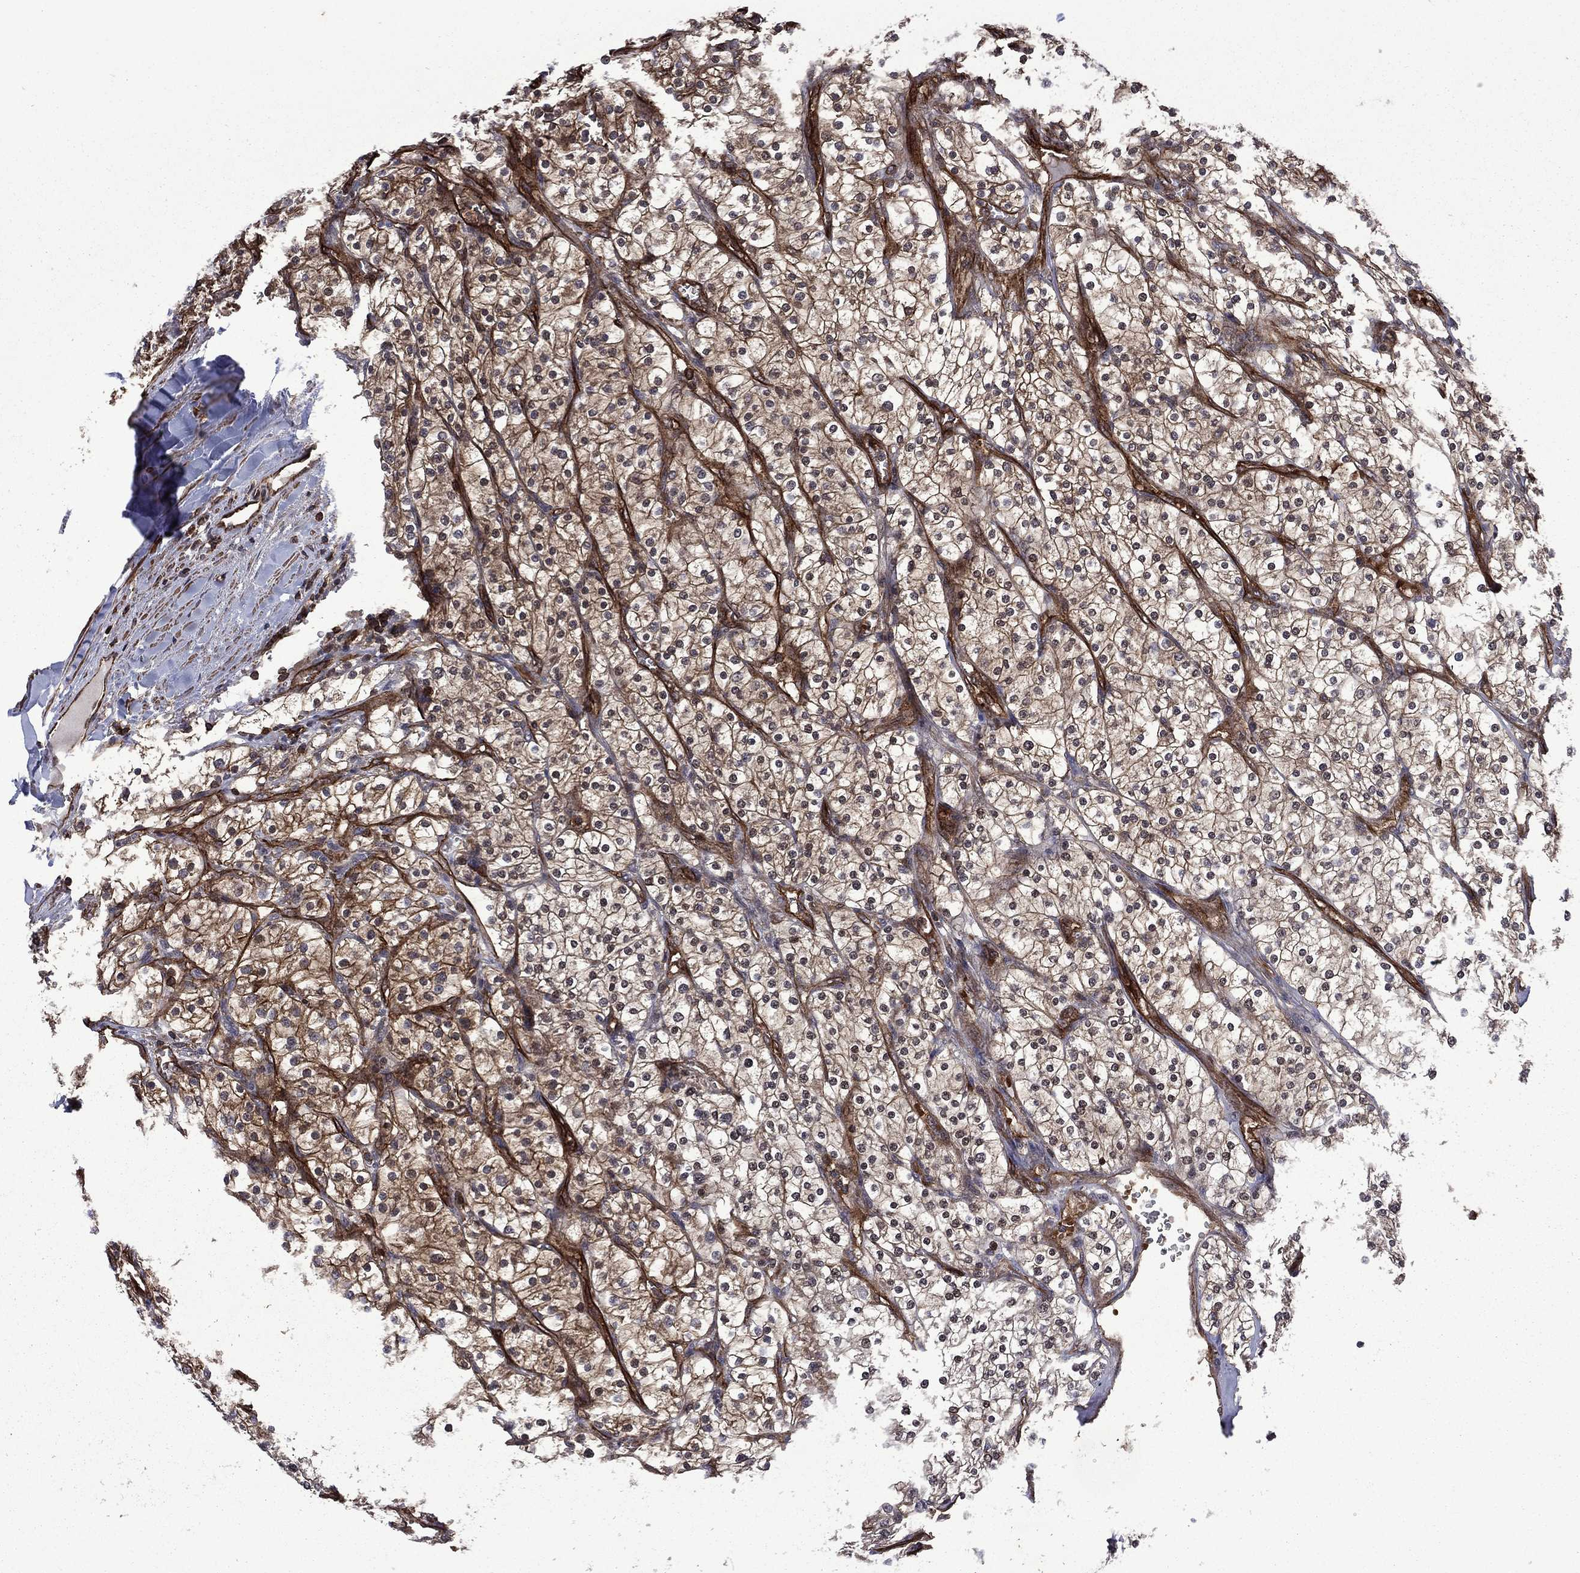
{"staining": {"intensity": "strong", "quantity": "25%-75%", "location": "cytoplasmic/membranous"}, "tissue": "renal cancer", "cell_type": "Tumor cells", "image_type": "cancer", "snomed": [{"axis": "morphology", "description": "Adenocarcinoma, NOS"}, {"axis": "topography", "description": "Kidney"}], "caption": "Immunohistochemistry (IHC) photomicrograph of neoplastic tissue: human renal cancer stained using immunohistochemistry demonstrates high levels of strong protein expression localized specifically in the cytoplasmic/membranous of tumor cells, appearing as a cytoplasmic/membranous brown color.", "gene": "PLPP3", "patient": {"sex": "male", "age": 80}}